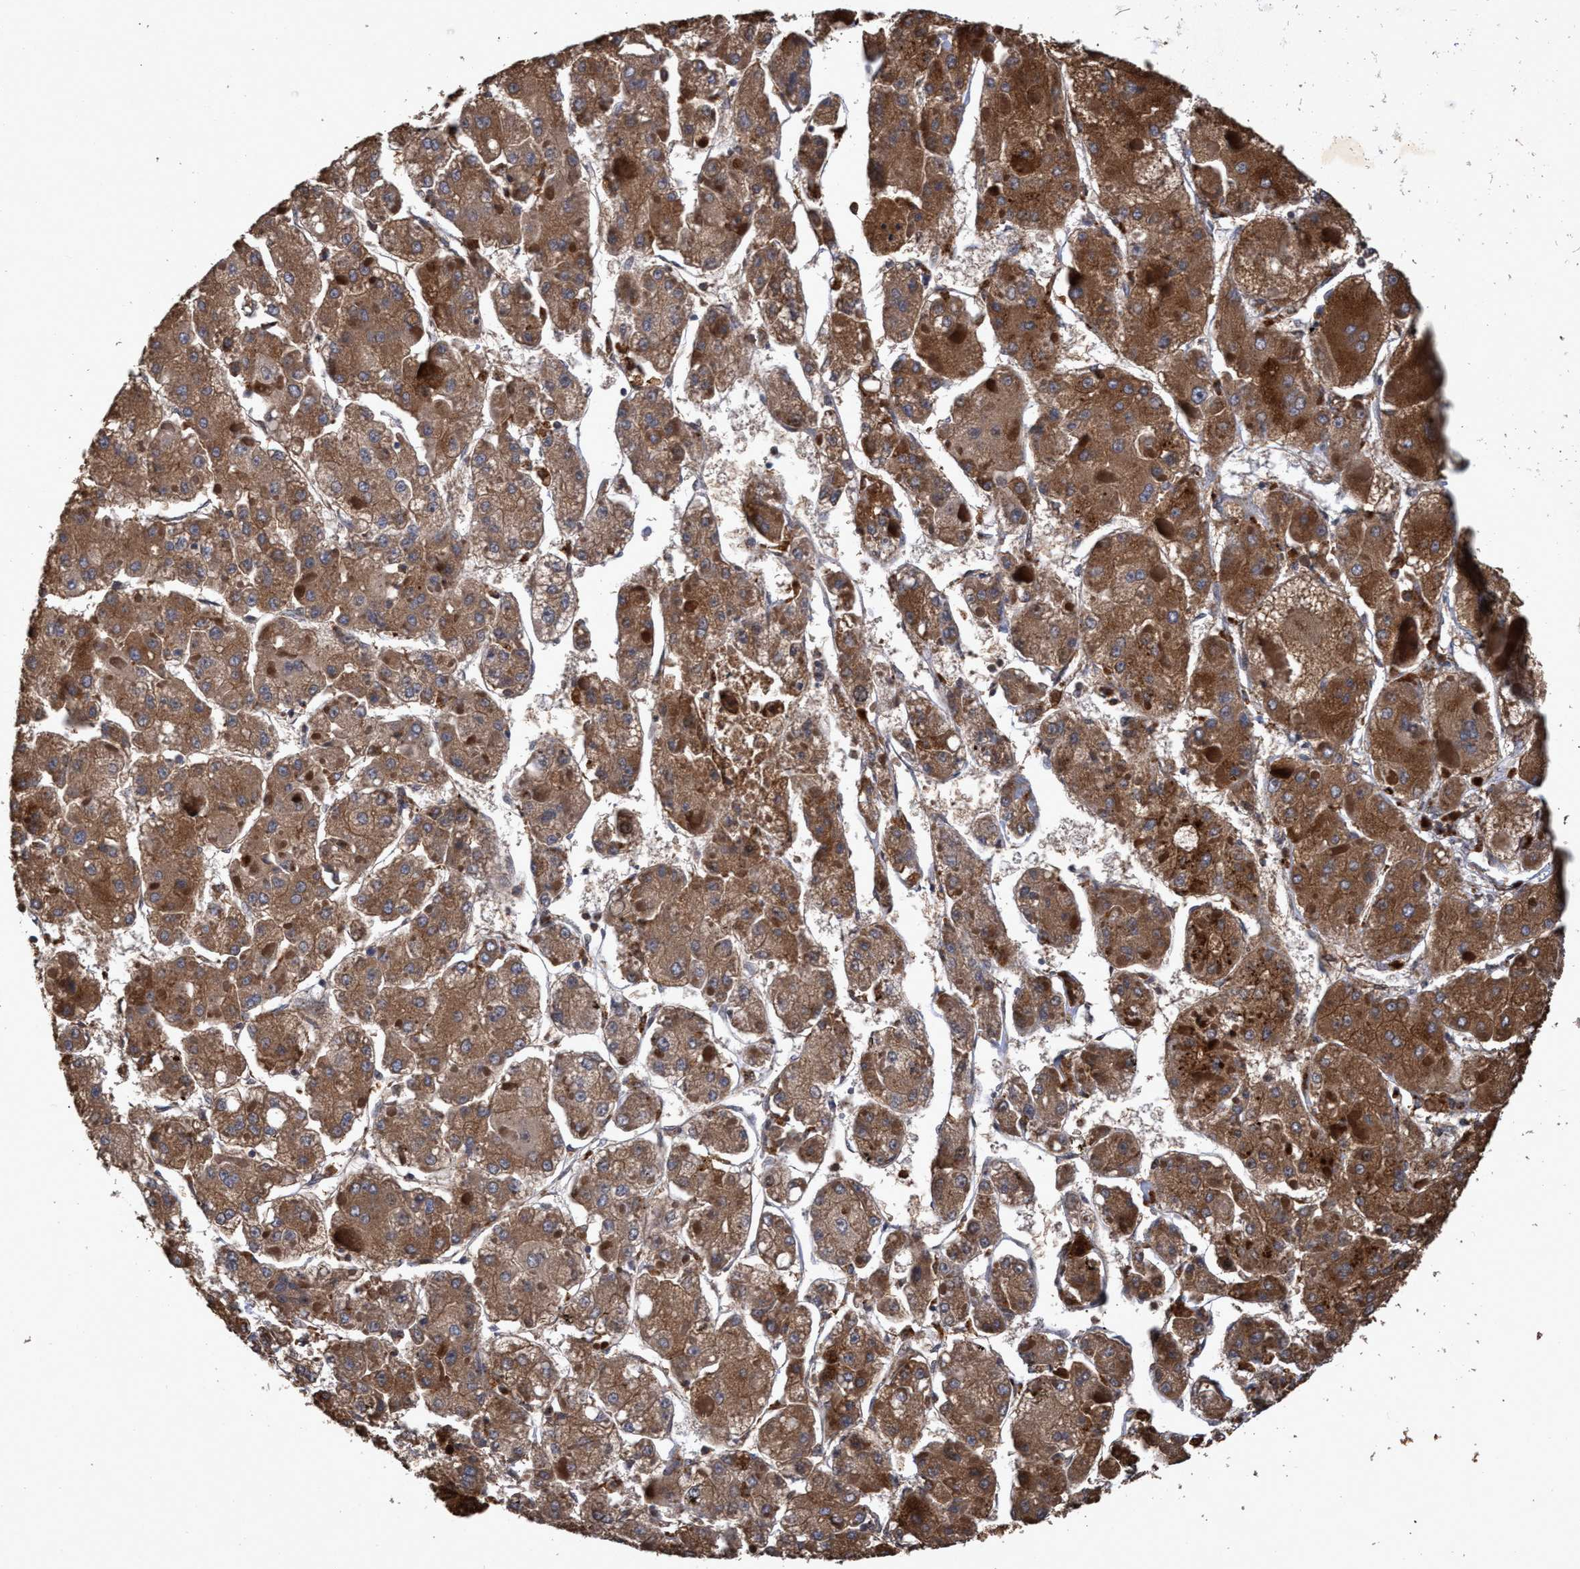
{"staining": {"intensity": "moderate", "quantity": ">75%", "location": "cytoplasmic/membranous"}, "tissue": "liver cancer", "cell_type": "Tumor cells", "image_type": "cancer", "snomed": [{"axis": "morphology", "description": "Carcinoma, Hepatocellular, NOS"}, {"axis": "topography", "description": "Liver"}], "caption": "A brown stain highlights moderate cytoplasmic/membranous expression of a protein in liver cancer (hepatocellular carcinoma) tumor cells.", "gene": "CHMP6", "patient": {"sex": "female", "age": 73}}